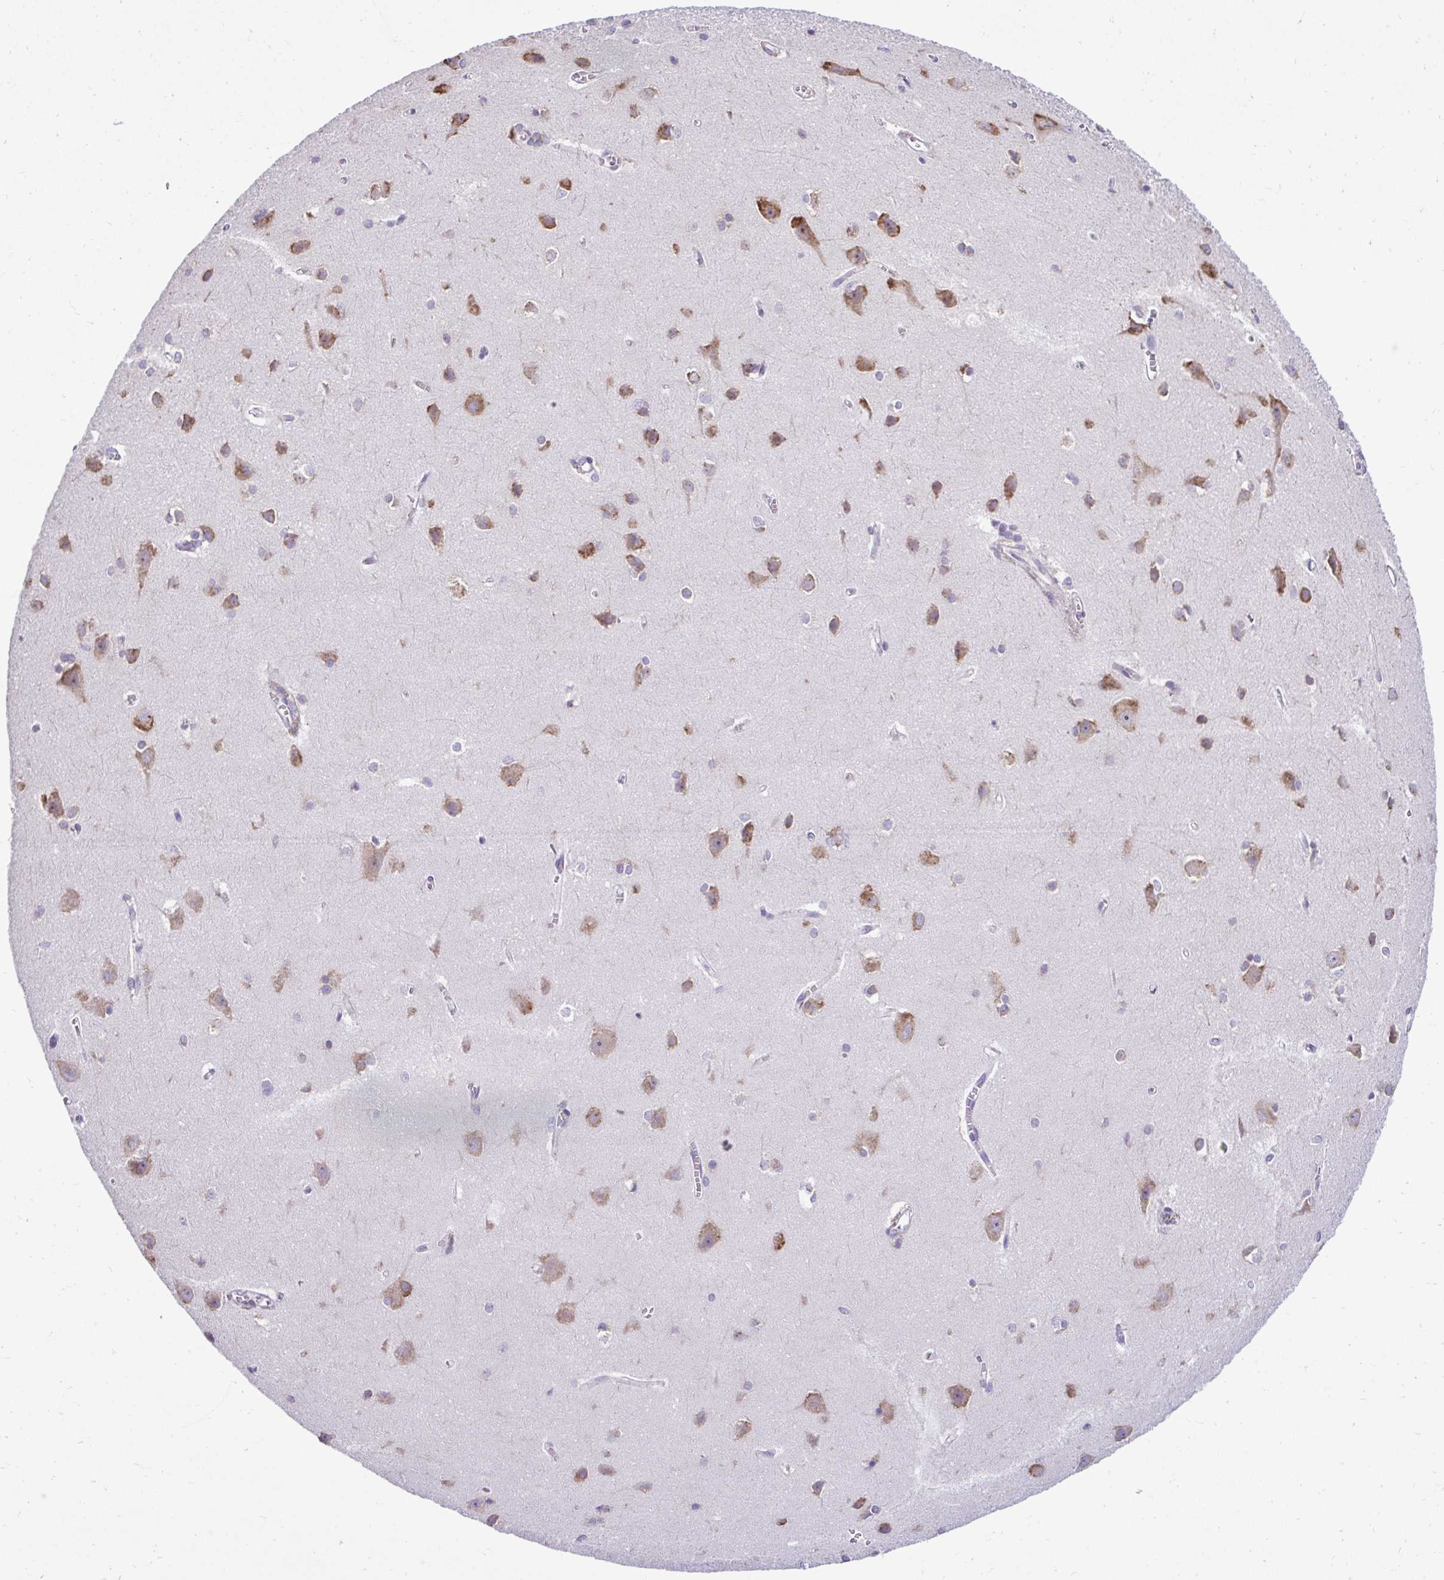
{"staining": {"intensity": "negative", "quantity": "none", "location": "none"}, "tissue": "cerebral cortex", "cell_type": "Endothelial cells", "image_type": "normal", "snomed": [{"axis": "morphology", "description": "Normal tissue, NOS"}, {"axis": "topography", "description": "Cerebral cortex"}], "caption": "Immunohistochemistry (IHC) of normal cerebral cortex reveals no expression in endothelial cells. (Stains: DAB (3,3'-diaminobenzidine) immunohistochemistry with hematoxylin counter stain, Microscopy: brightfield microscopy at high magnification).", "gene": "RPL7", "patient": {"sex": "male", "age": 37}}